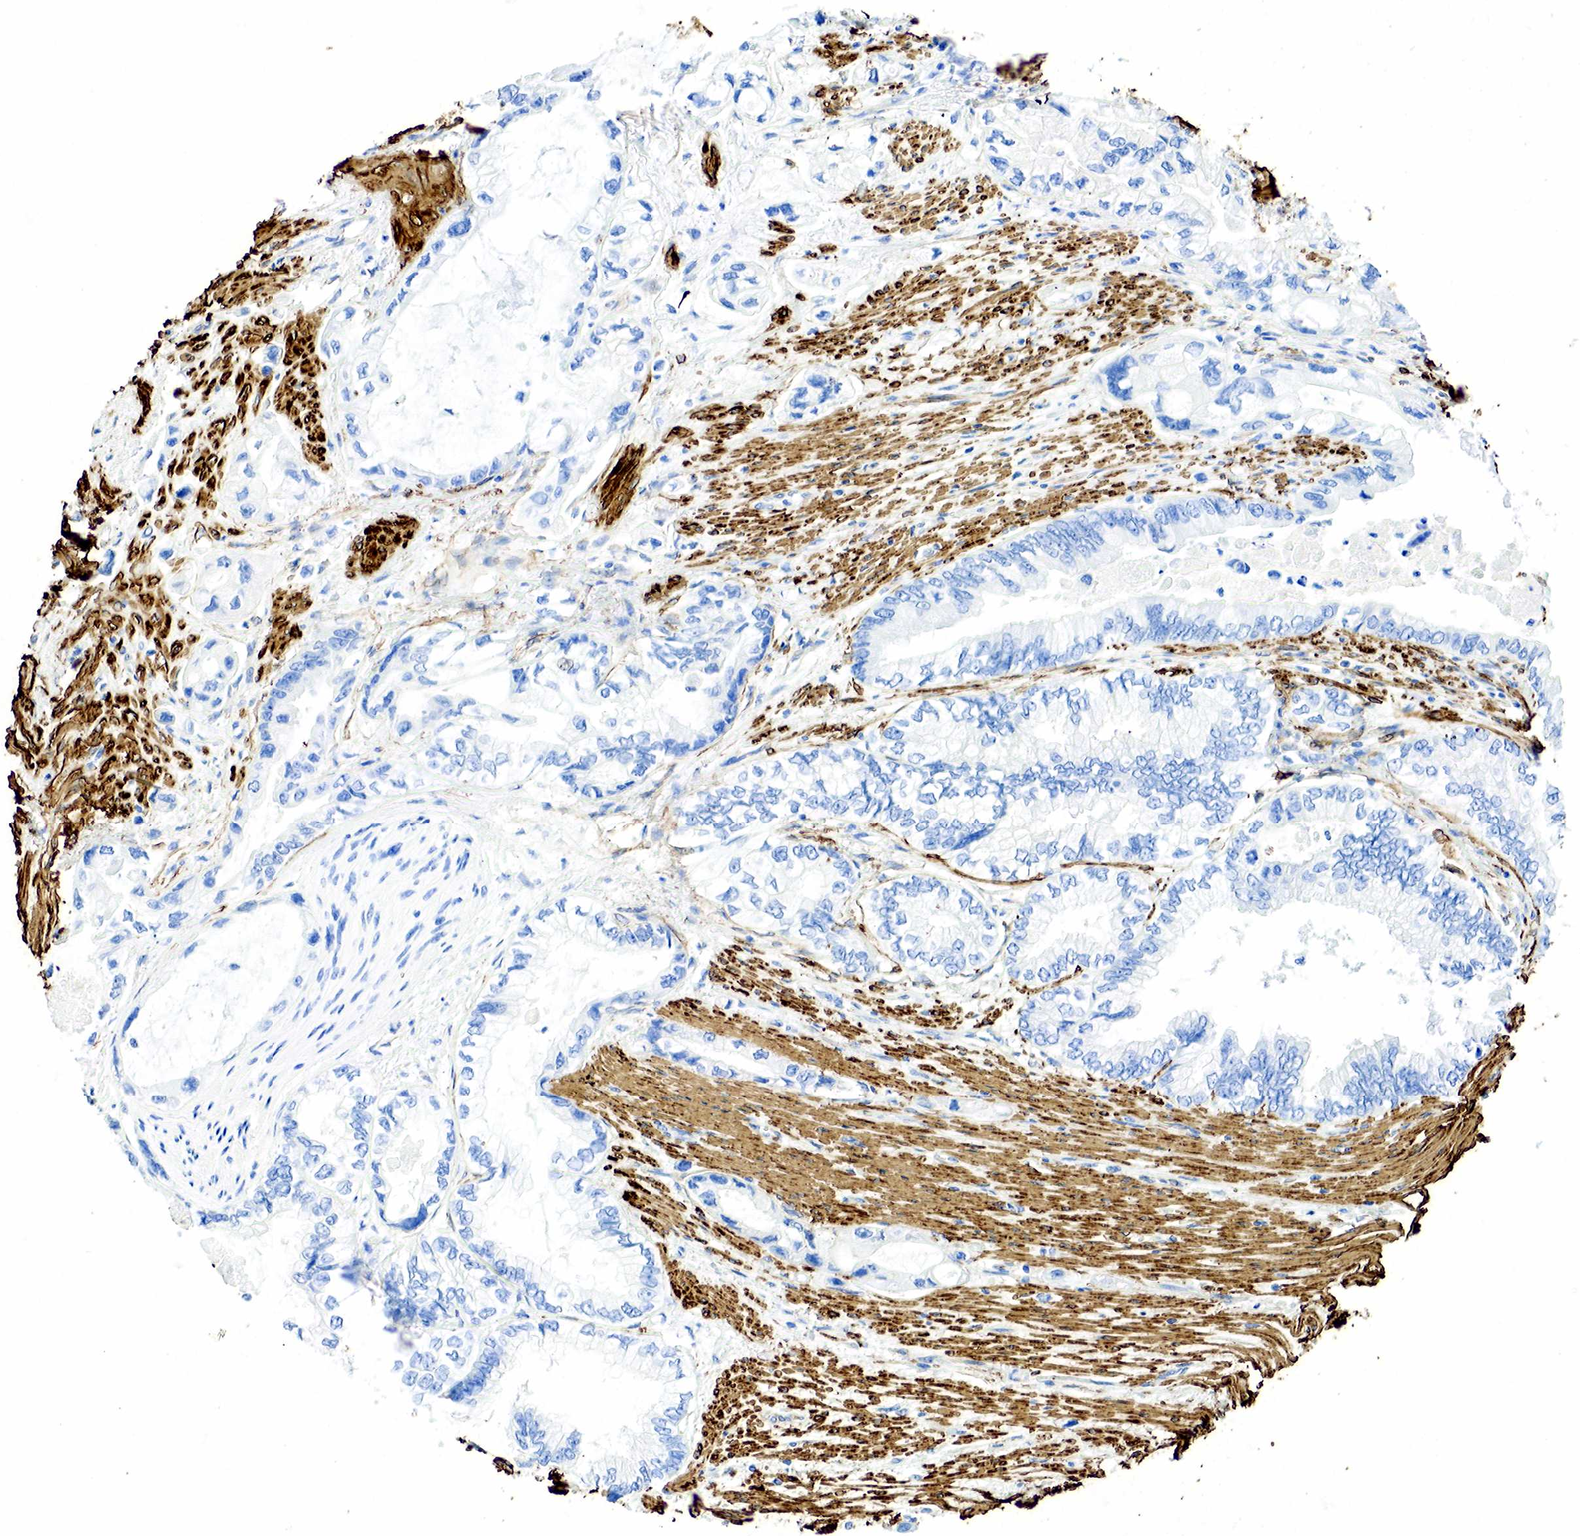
{"staining": {"intensity": "negative", "quantity": "none", "location": "none"}, "tissue": "pancreatic cancer", "cell_type": "Tumor cells", "image_type": "cancer", "snomed": [{"axis": "morphology", "description": "Adenocarcinoma, NOS"}, {"axis": "topography", "description": "Pancreas"}], "caption": "Human adenocarcinoma (pancreatic) stained for a protein using immunohistochemistry shows no staining in tumor cells.", "gene": "ACTA1", "patient": {"sex": "male", "age": 59}}